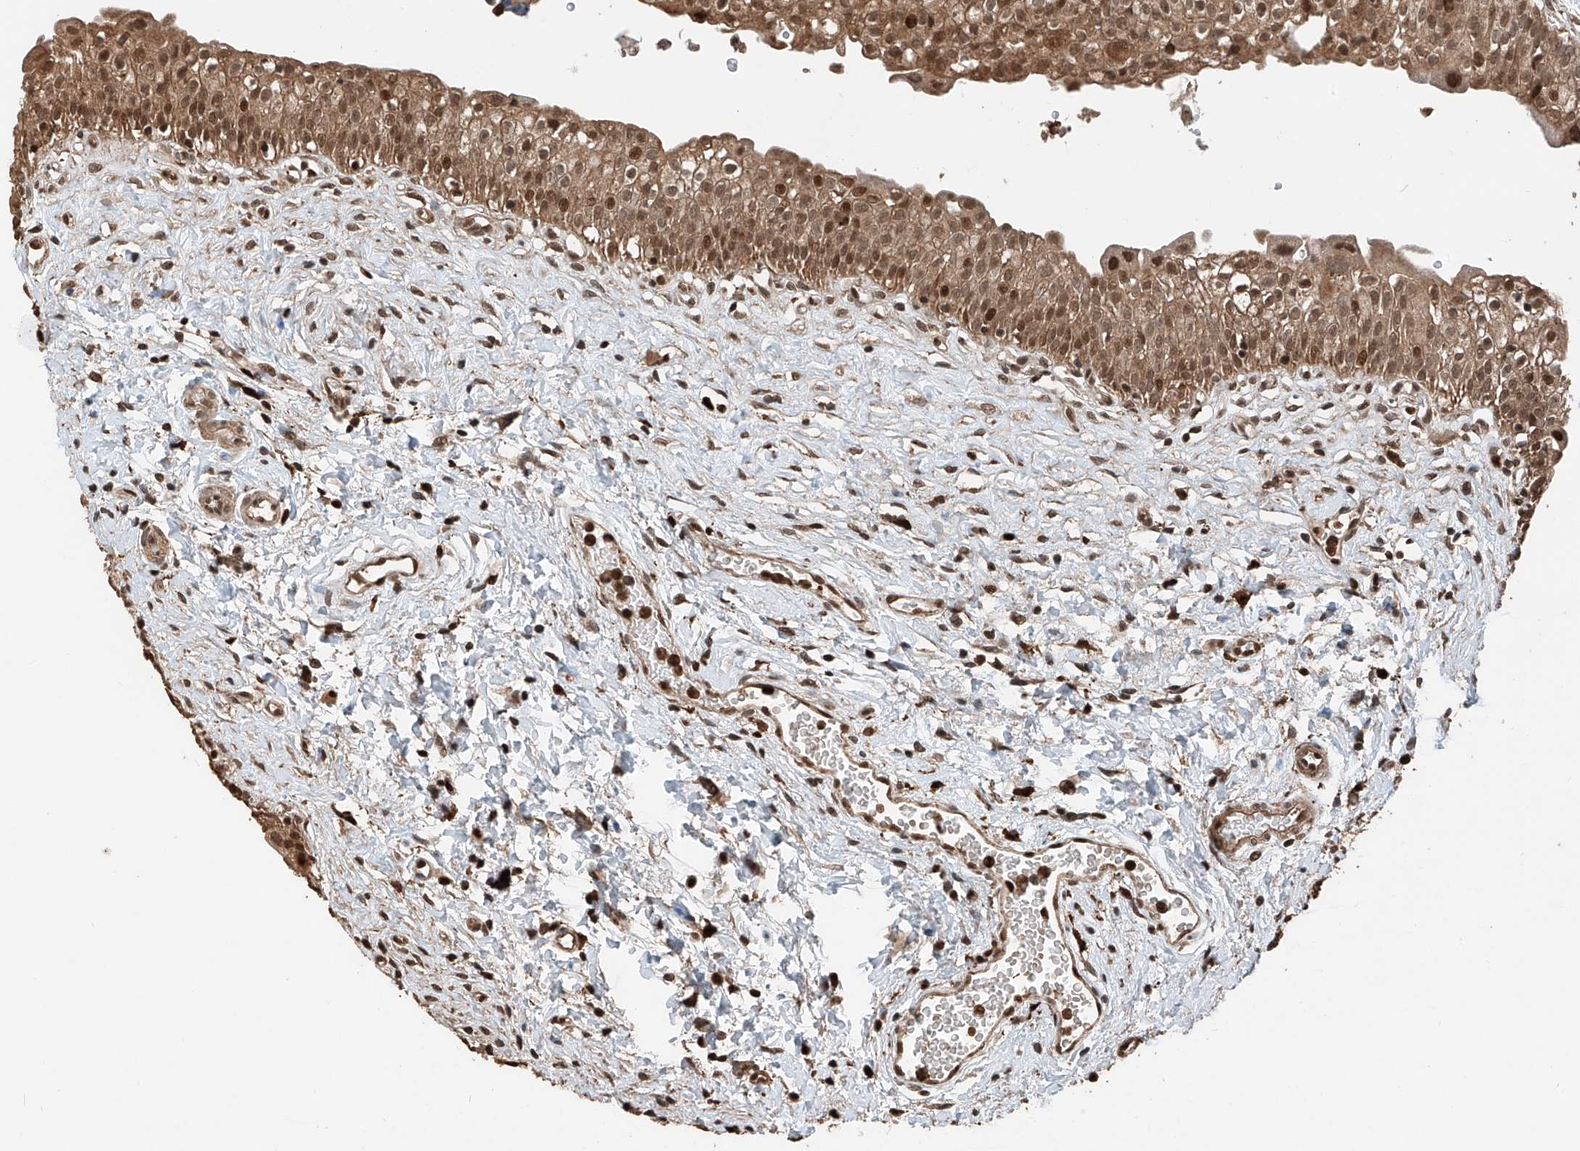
{"staining": {"intensity": "strong", "quantity": ">75%", "location": "cytoplasmic/membranous,nuclear"}, "tissue": "urinary bladder", "cell_type": "Urothelial cells", "image_type": "normal", "snomed": [{"axis": "morphology", "description": "Normal tissue, NOS"}, {"axis": "topography", "description": "Urinary bladder"}], "caption": "Immunohistochemical staining of unremarkable human urinary bladder demonstrates >75% levels of strong cytoplasmic/membranous,nuclear protein expression in approximately >75% of urothelial cells.", "gene": "RMND1", "patient": {"sex": "male", "age": 51}}